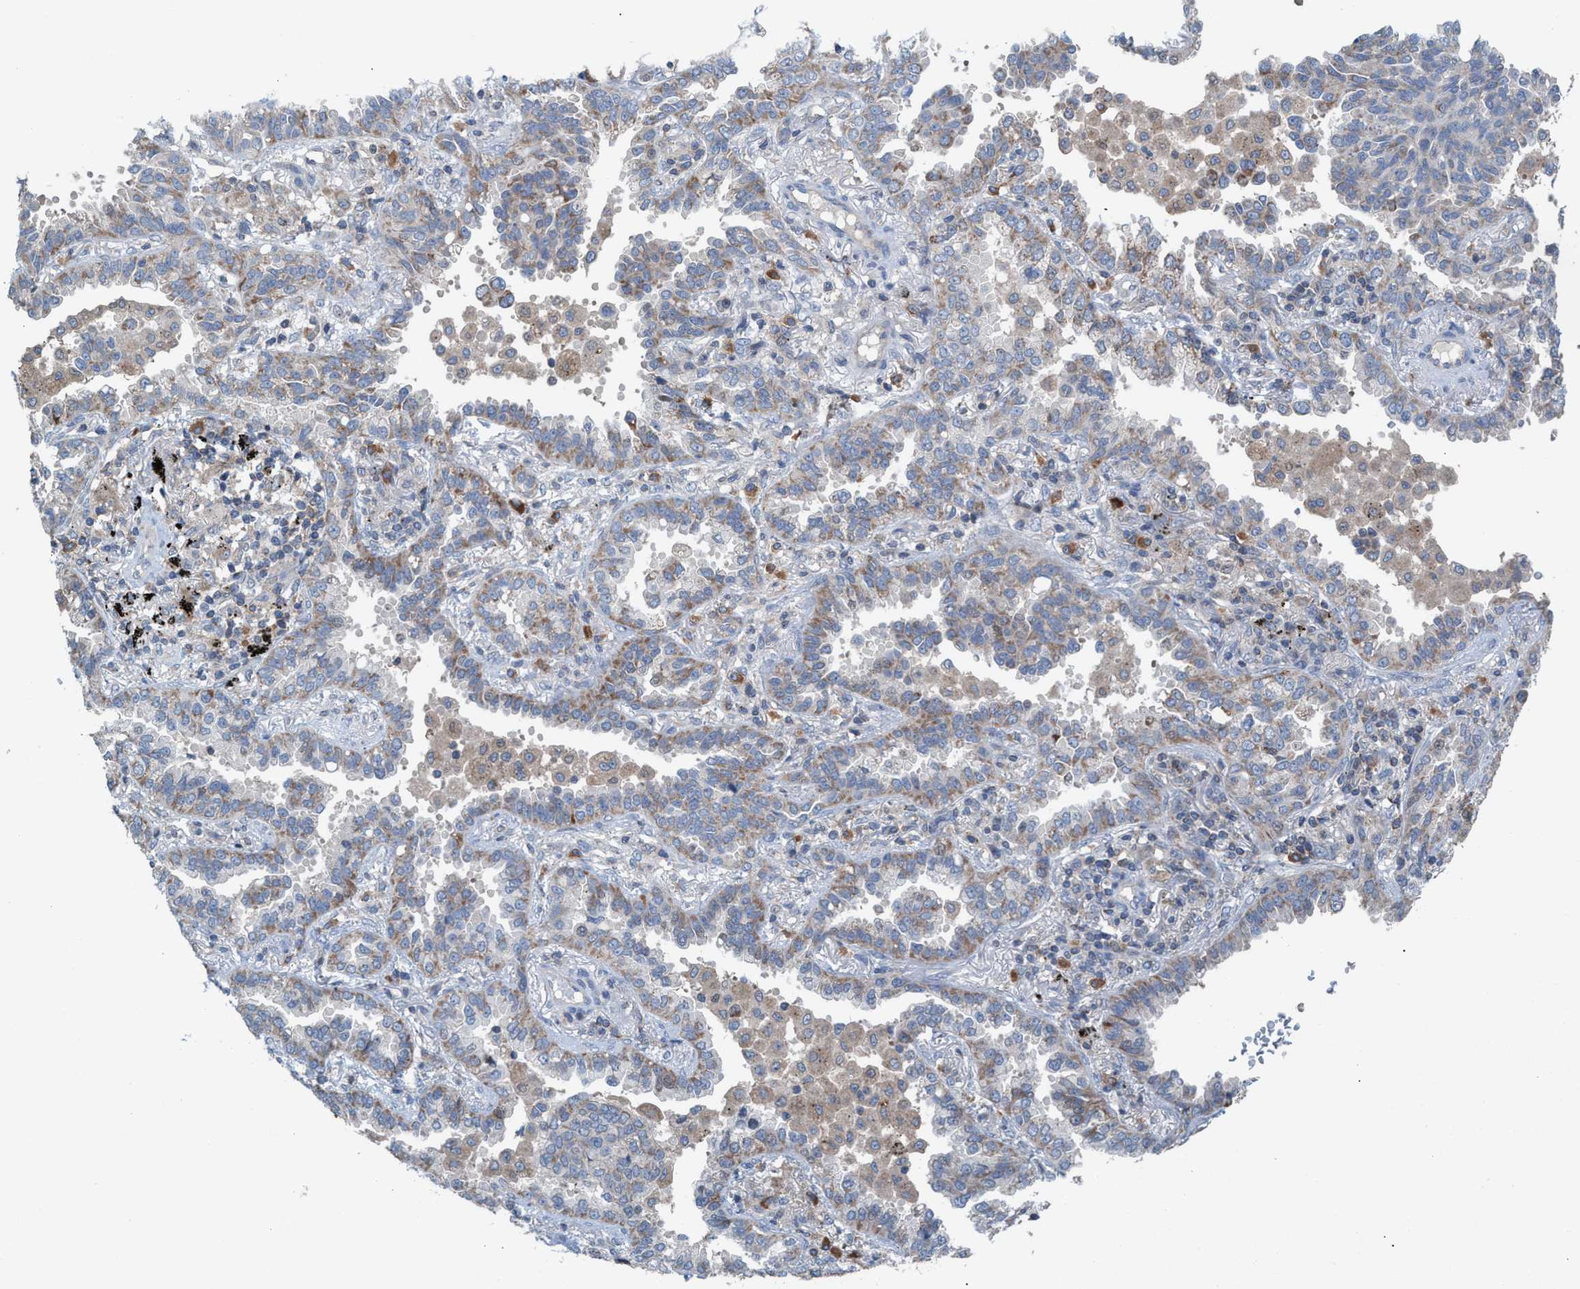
{"staining": {"intensity": "weak", "quantity": "25%-75%", "location": "cytoplasmic/membranous"}, "tissue": "lung cancer", "cell_type": "Tumor cells", "image_type": "cancer", "snomed": [{"axis": "morphology", "description": "Normal tissue, NOS"}, {"axis": "morphology", "description": "Adenocarcinoma, NOS"}, {"axis": "topography", "description": "Lung"}], "caption": "Protein staining of adenocarcinoma (lung) tissue reveals weak cytoplasmic/membranous positivity in about 25%-75% of tumor cells.", "gene": "MRM1", "patient": {"sex": "male", "age": 59}}